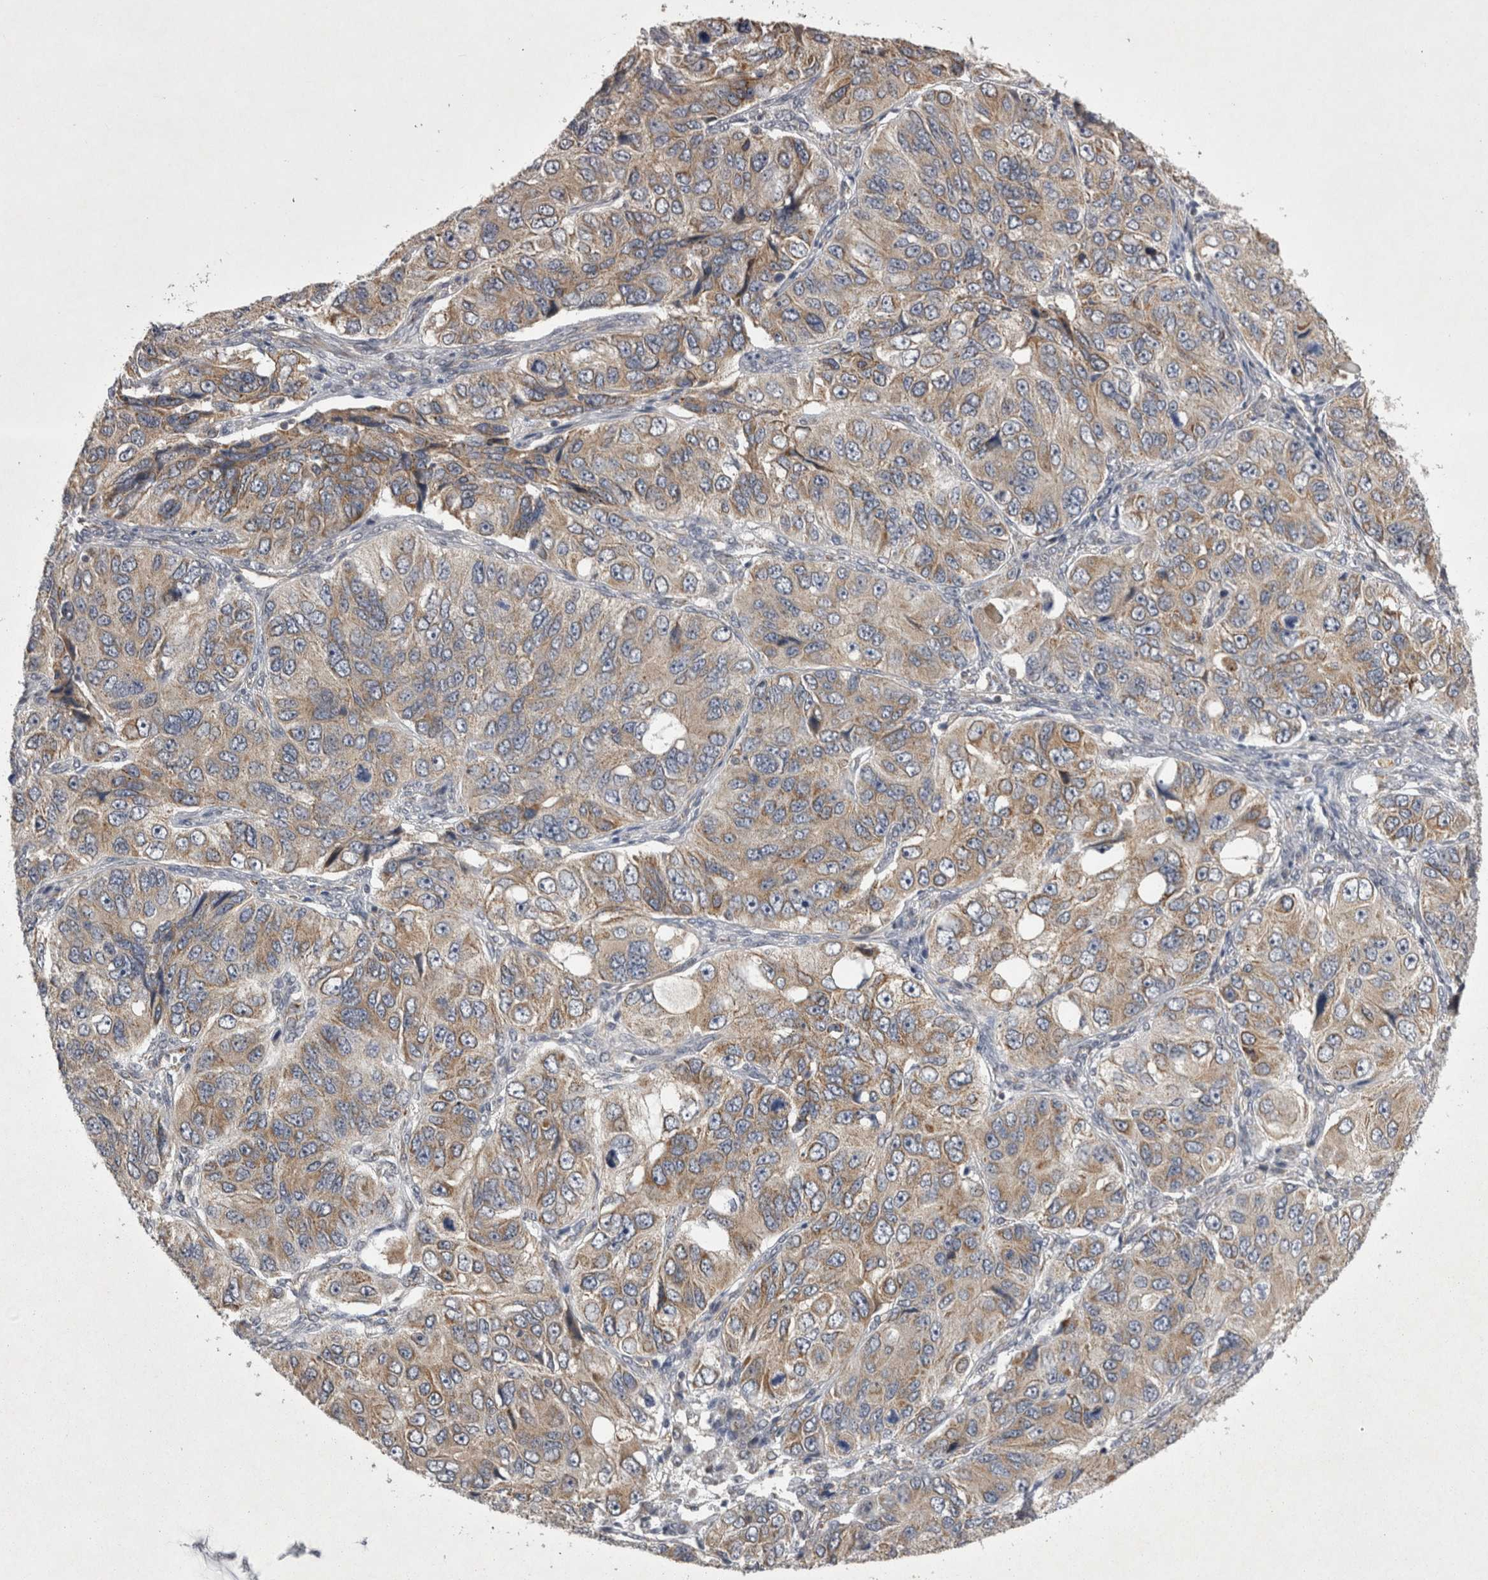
{"staining": {"intensity": "moderate", "quantity": "25%-75%", "location": "cytoplasmic/membranous"}, "tissue": "ovarian cancer", "cell_type": "Tumor cells", "image_type": "cancer", "snomed": [{"axis": "morphology", "description": "Carcinoma, endometroid"}, {"axis": "topography", "description": "Ovary"}], "caption": "A micrograph of human ovarian endometroid carcinoma stained for a protein shows moderate cytoplasmic/membranous brown staining in tumor cells.", "gene": "TSPOAP1", "patient": {"sex": "female", "age": 51}}